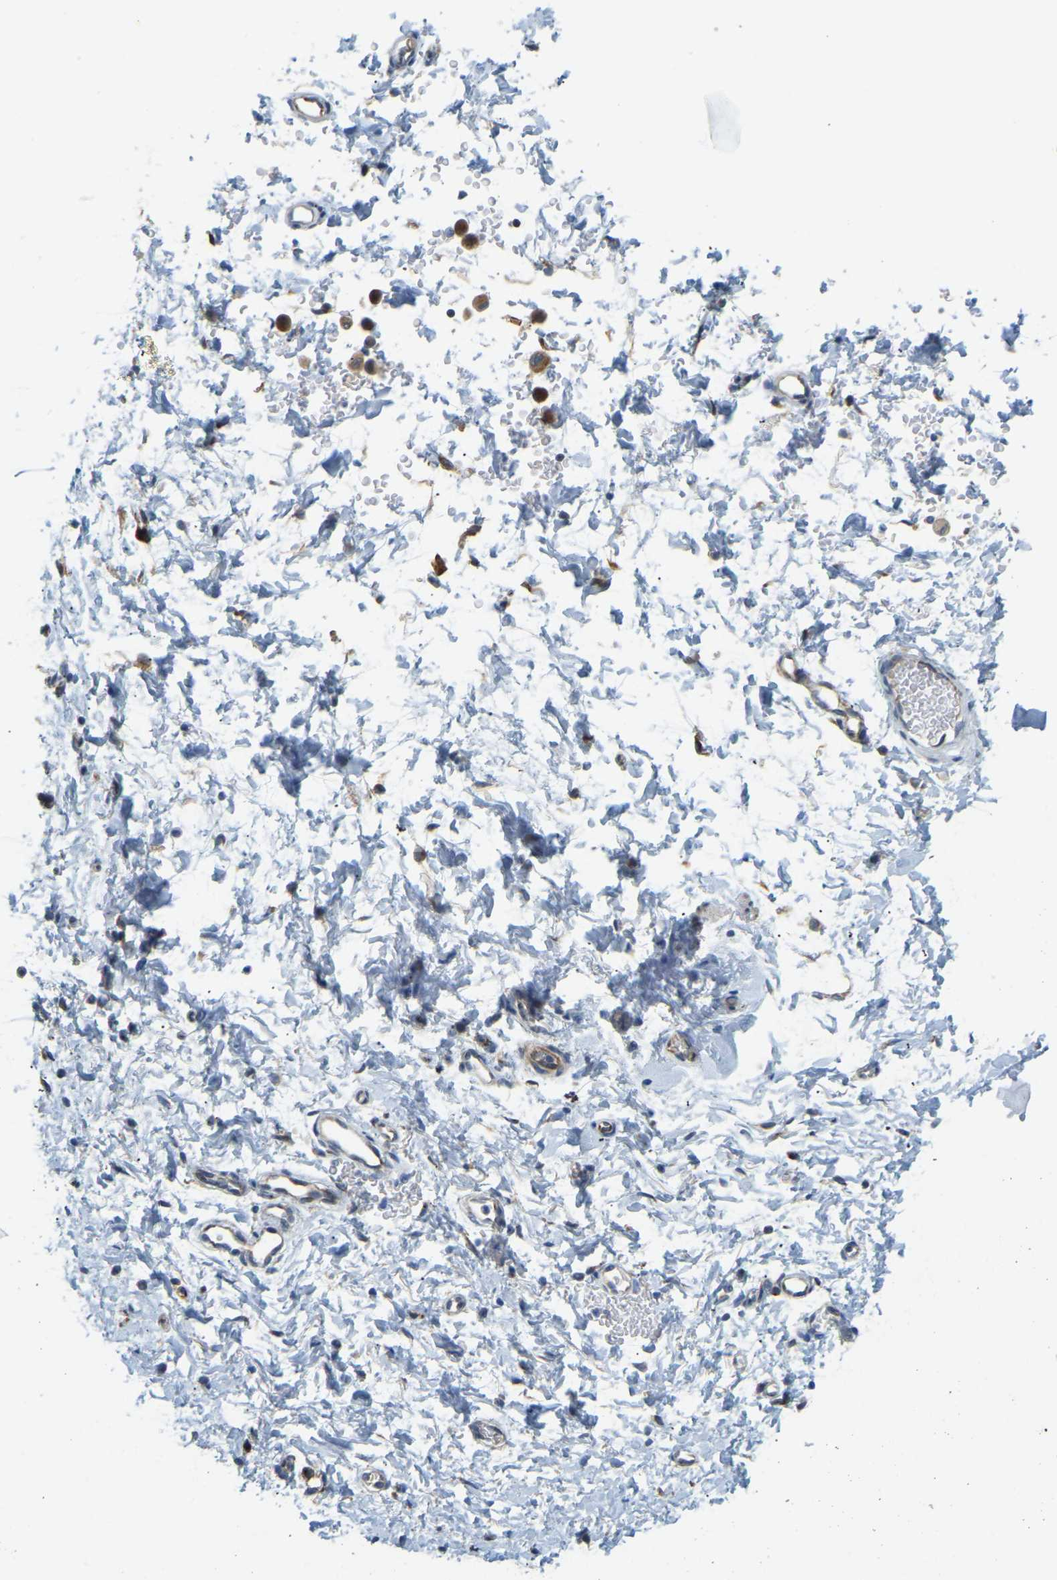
{"staining": {"intensity": "moderate", "quantity": "25%-75%", "location": "cytoplasmic/membranous"}, "tissue": "adipose tissue", "cell_type": "Adipocytes", "image_type": "normal", "snomed": [{"axis": "morphology", "description": "Normal tissue, NOS"}, {"axis": "topography", "description": "Cartilage tissue"}, {"axis": "topography", "description": "Bronchus"}], "caption": "Protein expression analysis of benign human adipose tissue reveals moderate cytoplasmic/membranous positivity in about 25%-75% of adipocytes.", "gene": "NME8", "patient": {"sex": "female", "age": 53}}